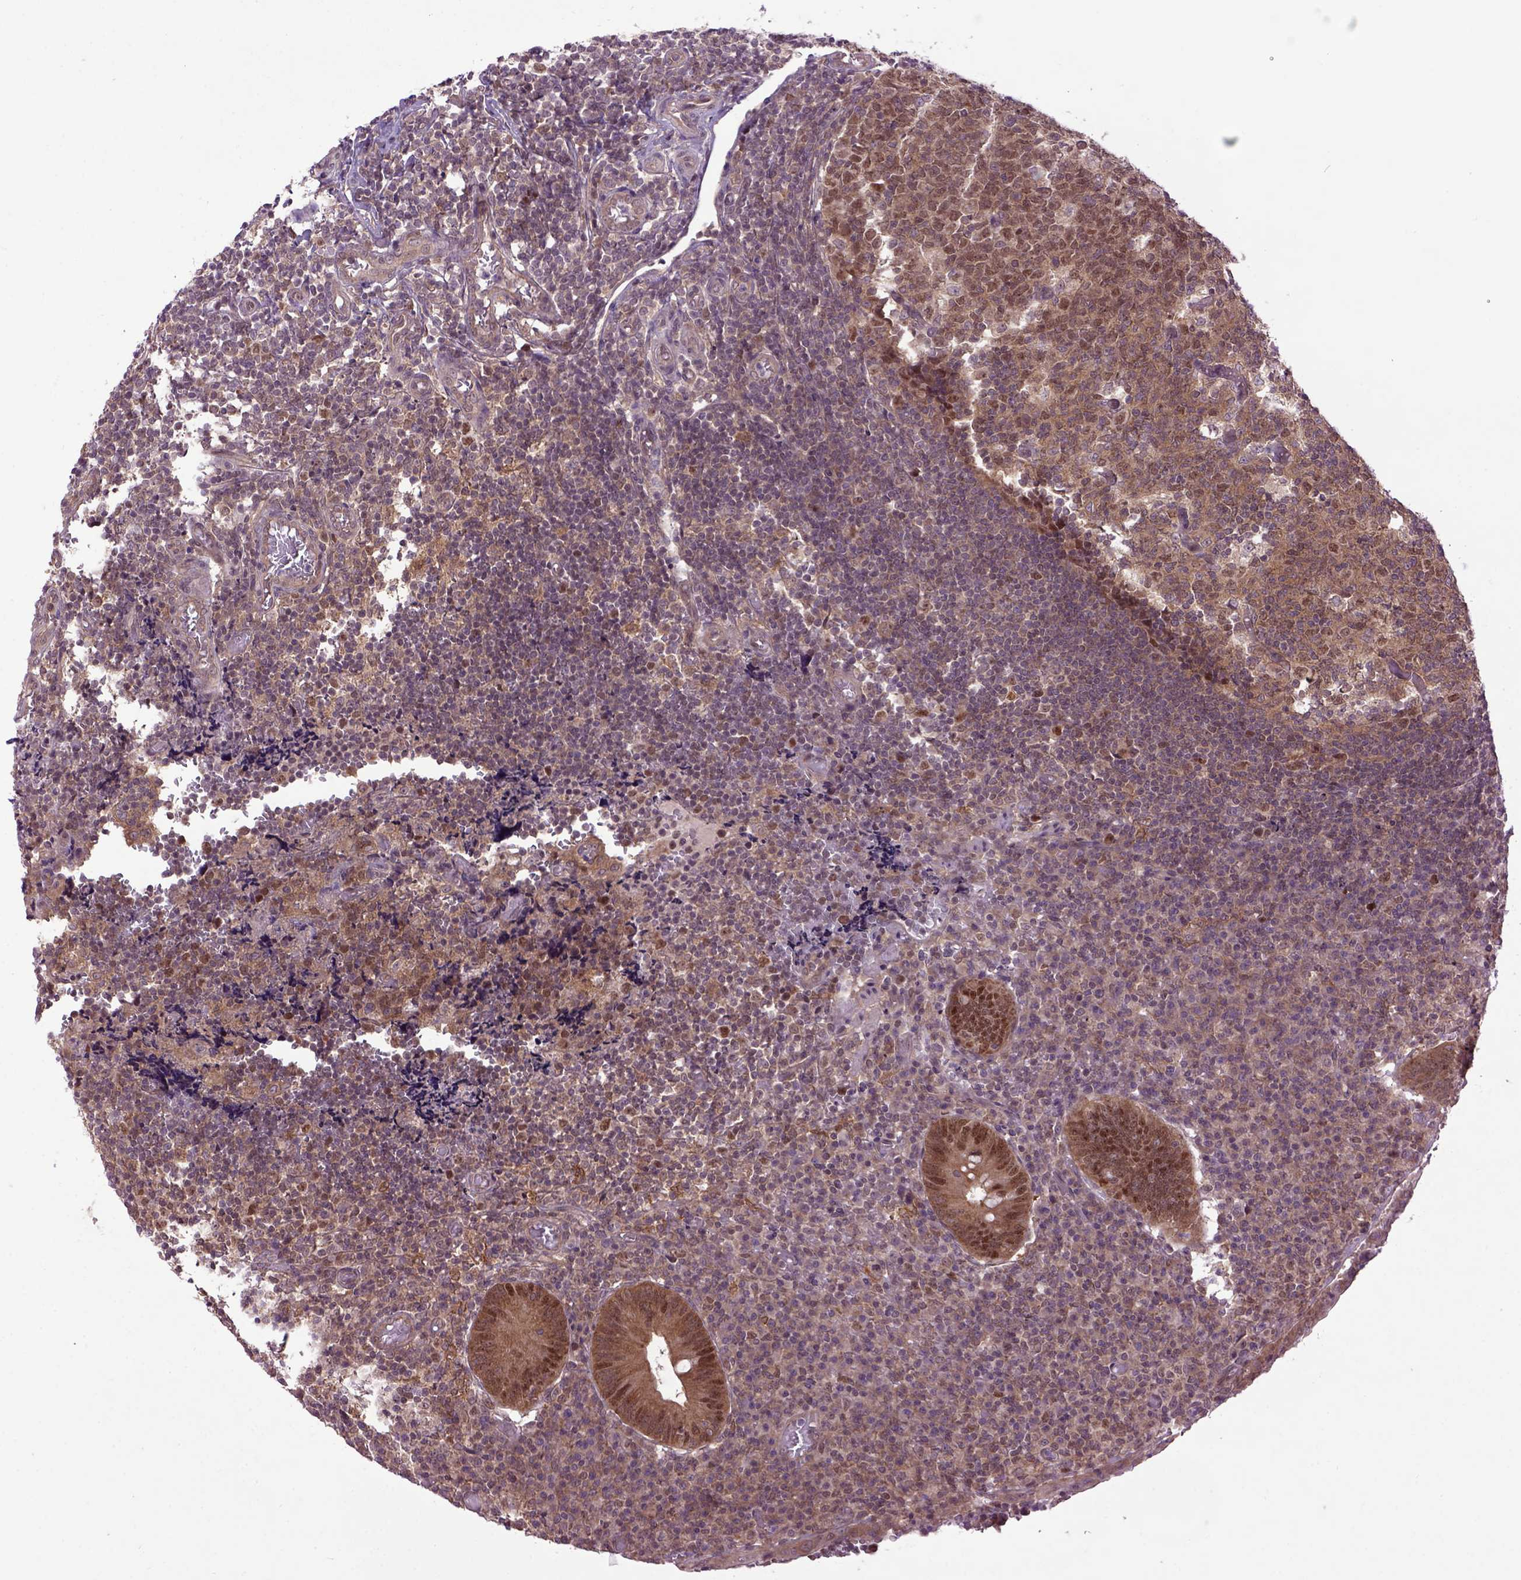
{"staining": {"intensity": "moderate", "quantity": ">75%", "location": "cytoplasmic/membranous,nuclear"}, "tissue": "appendix", "cell_type": "Glandular cells", "image_type": "normal", "snomed": [{"axis": "morphology", "description": "Normal tissue, NOS"}, {"axis": "topography", "description": "Appendix"}], "caption": "The immunohistochemical stain highlights moderate cytoplasmic/membranous,nuclear staining in glandular cells of unremarkable appendix.", "gene": "WDR48", "patient": {"sex": "male", "age": 18}}